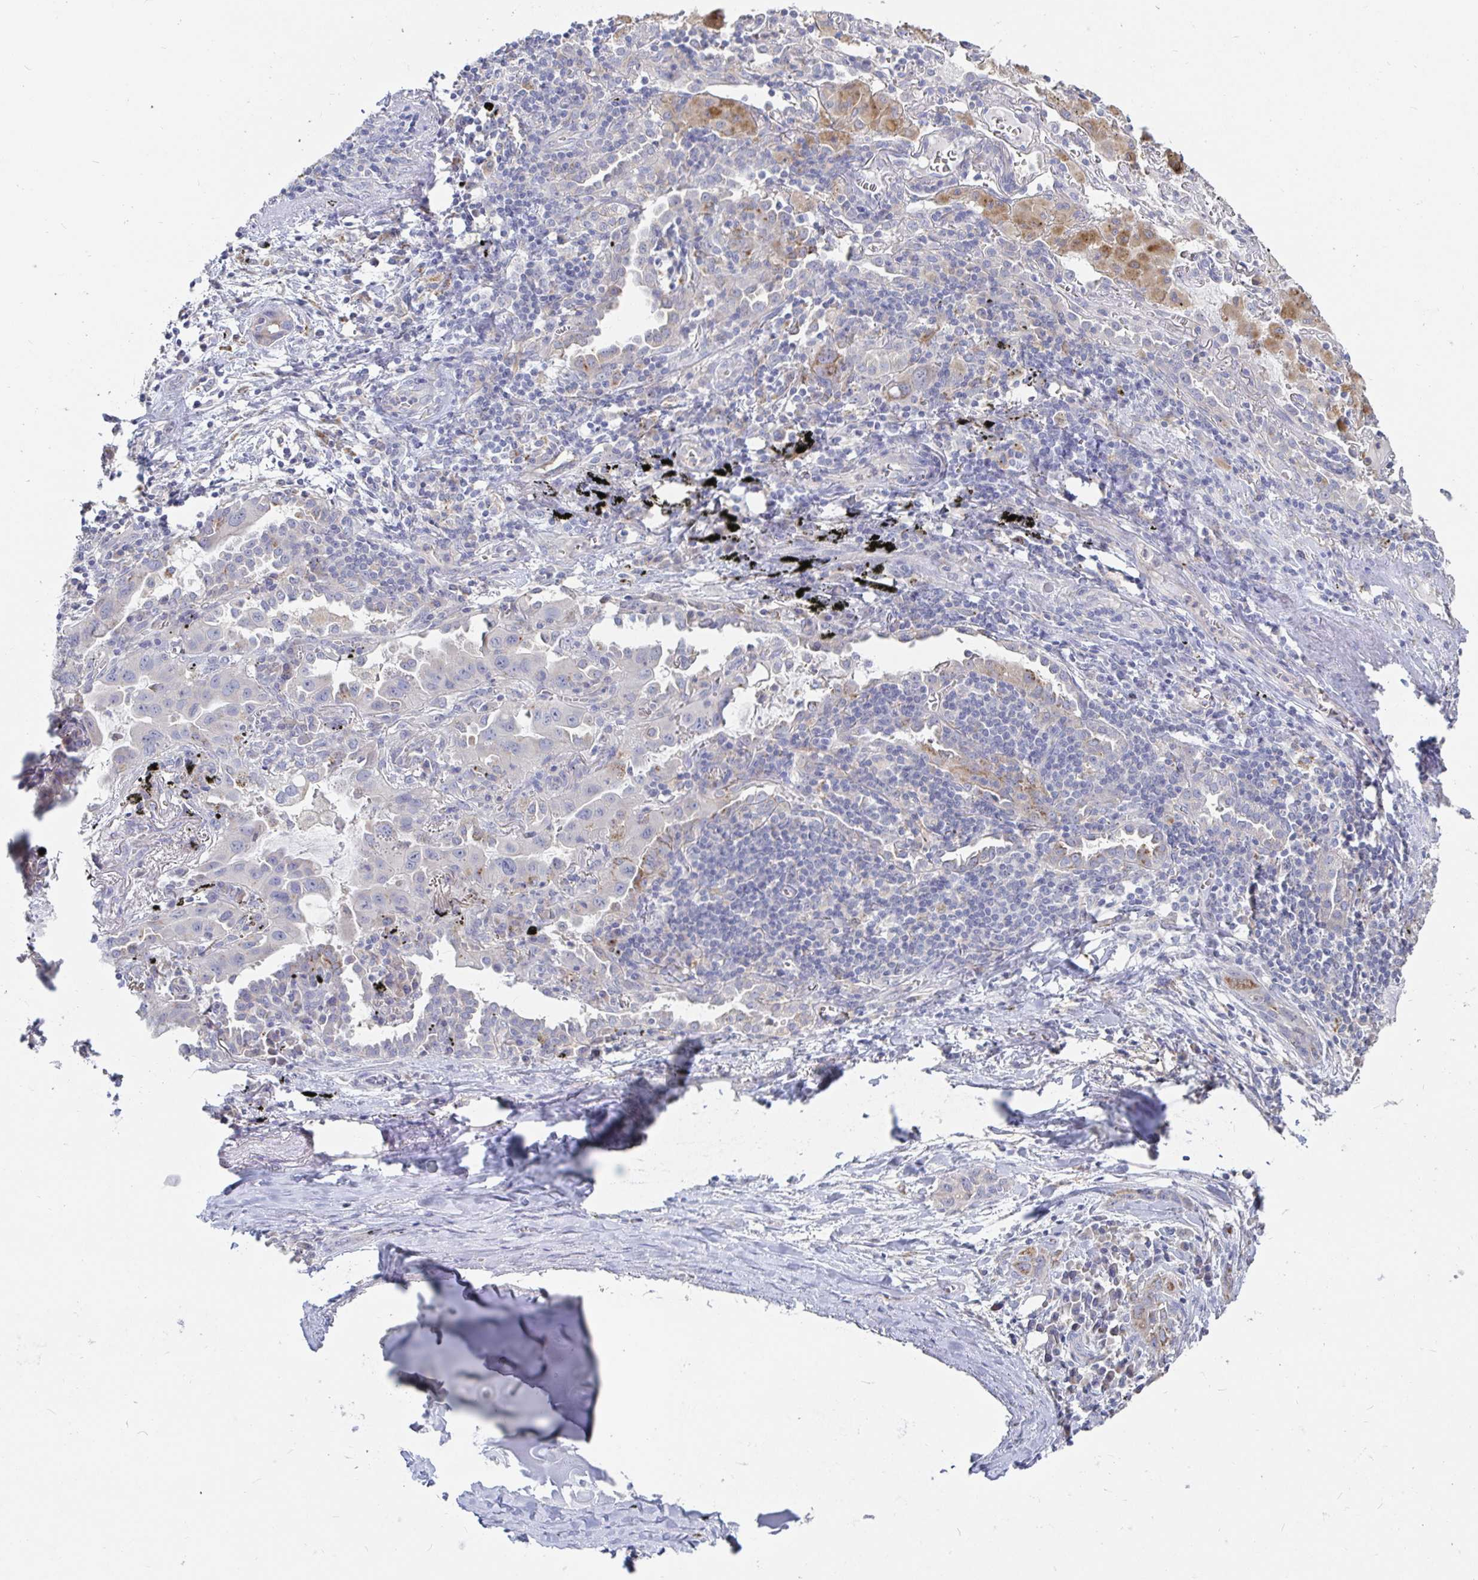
{"staining": {"intensity": "weak", "quantity": "<25%", "location": "cytoplasmic/membranous"}, "tissue": "lung cancer", "cell_type": "Tumor cells", "image_type": "cancer", "snomed": [{"axis": "morphology", "description": "Adenocarcinoma, NOS"}, {"axis": "topography", "description": "Lung"}], "caption": "The immunohistochemistry (IHC) histopathology image has no significant positivity in tumor cells of lung cancer (adenocarcinoma) tissue.", "gene": "SPPL3", "patient": {"sex": "male", "age": 65}}